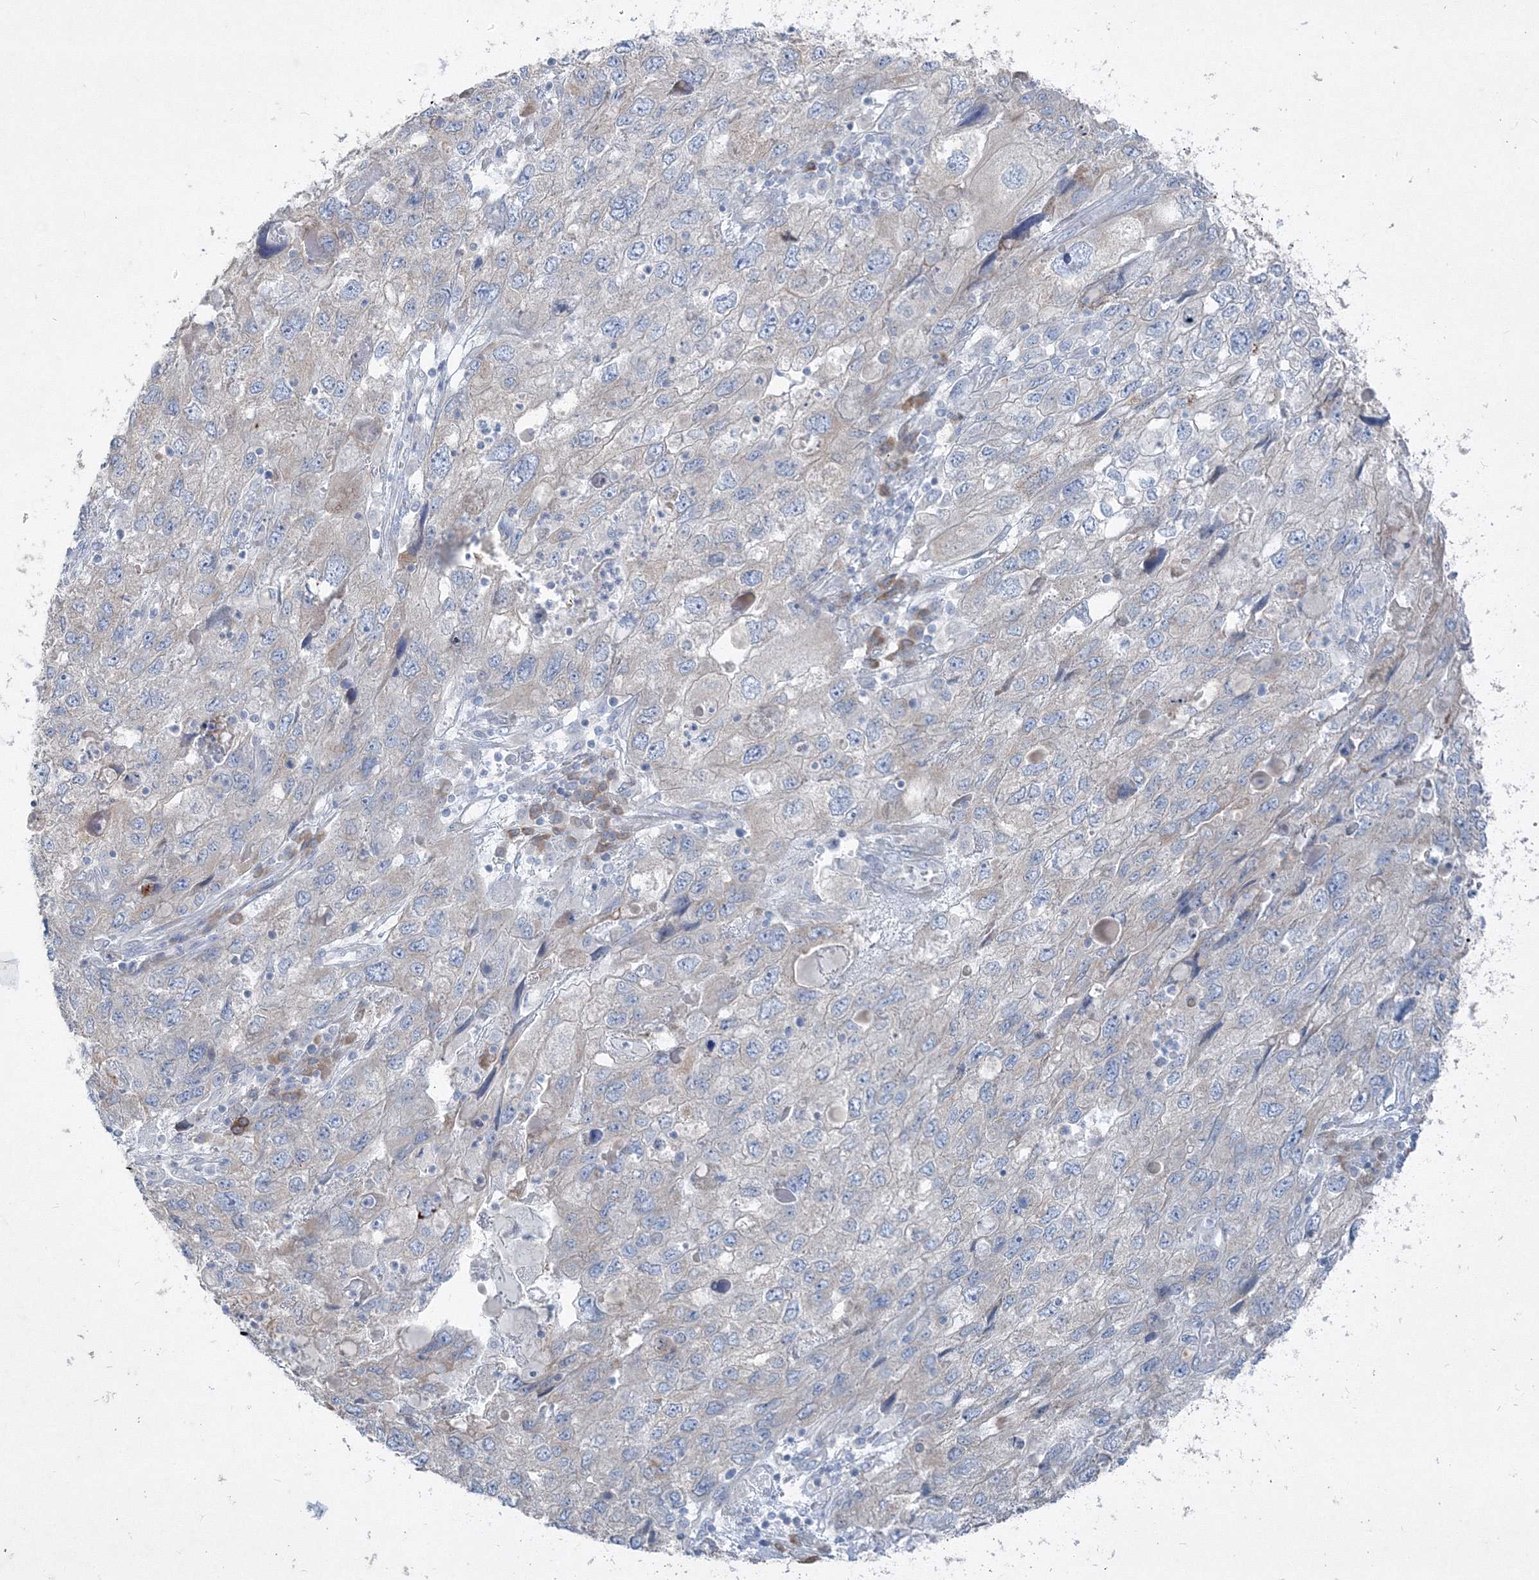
{"staining": {"intensity": "negative", "quantity": "none", "location": "none"}, "tissue": "endometrial cancer", "cell_type": "Tumor cells", "image_type": "cancer", "snomed": [{"axis": "morphology", "description": "Adenocarcinoma, NOS"}, {"axis": "topography", "description": "Endometrium"}], "caption": "An immunohistochemistry photomicrograph of adenocarcinoma (endometrial) is shown. There is no staining in tumor cells of adenocarcinoma (endometrial). (Brightfield microscopy of DAB IHC at high magnification).", "gene": "IFNAR1", "patient": {"sex": "female", "age": 49}}